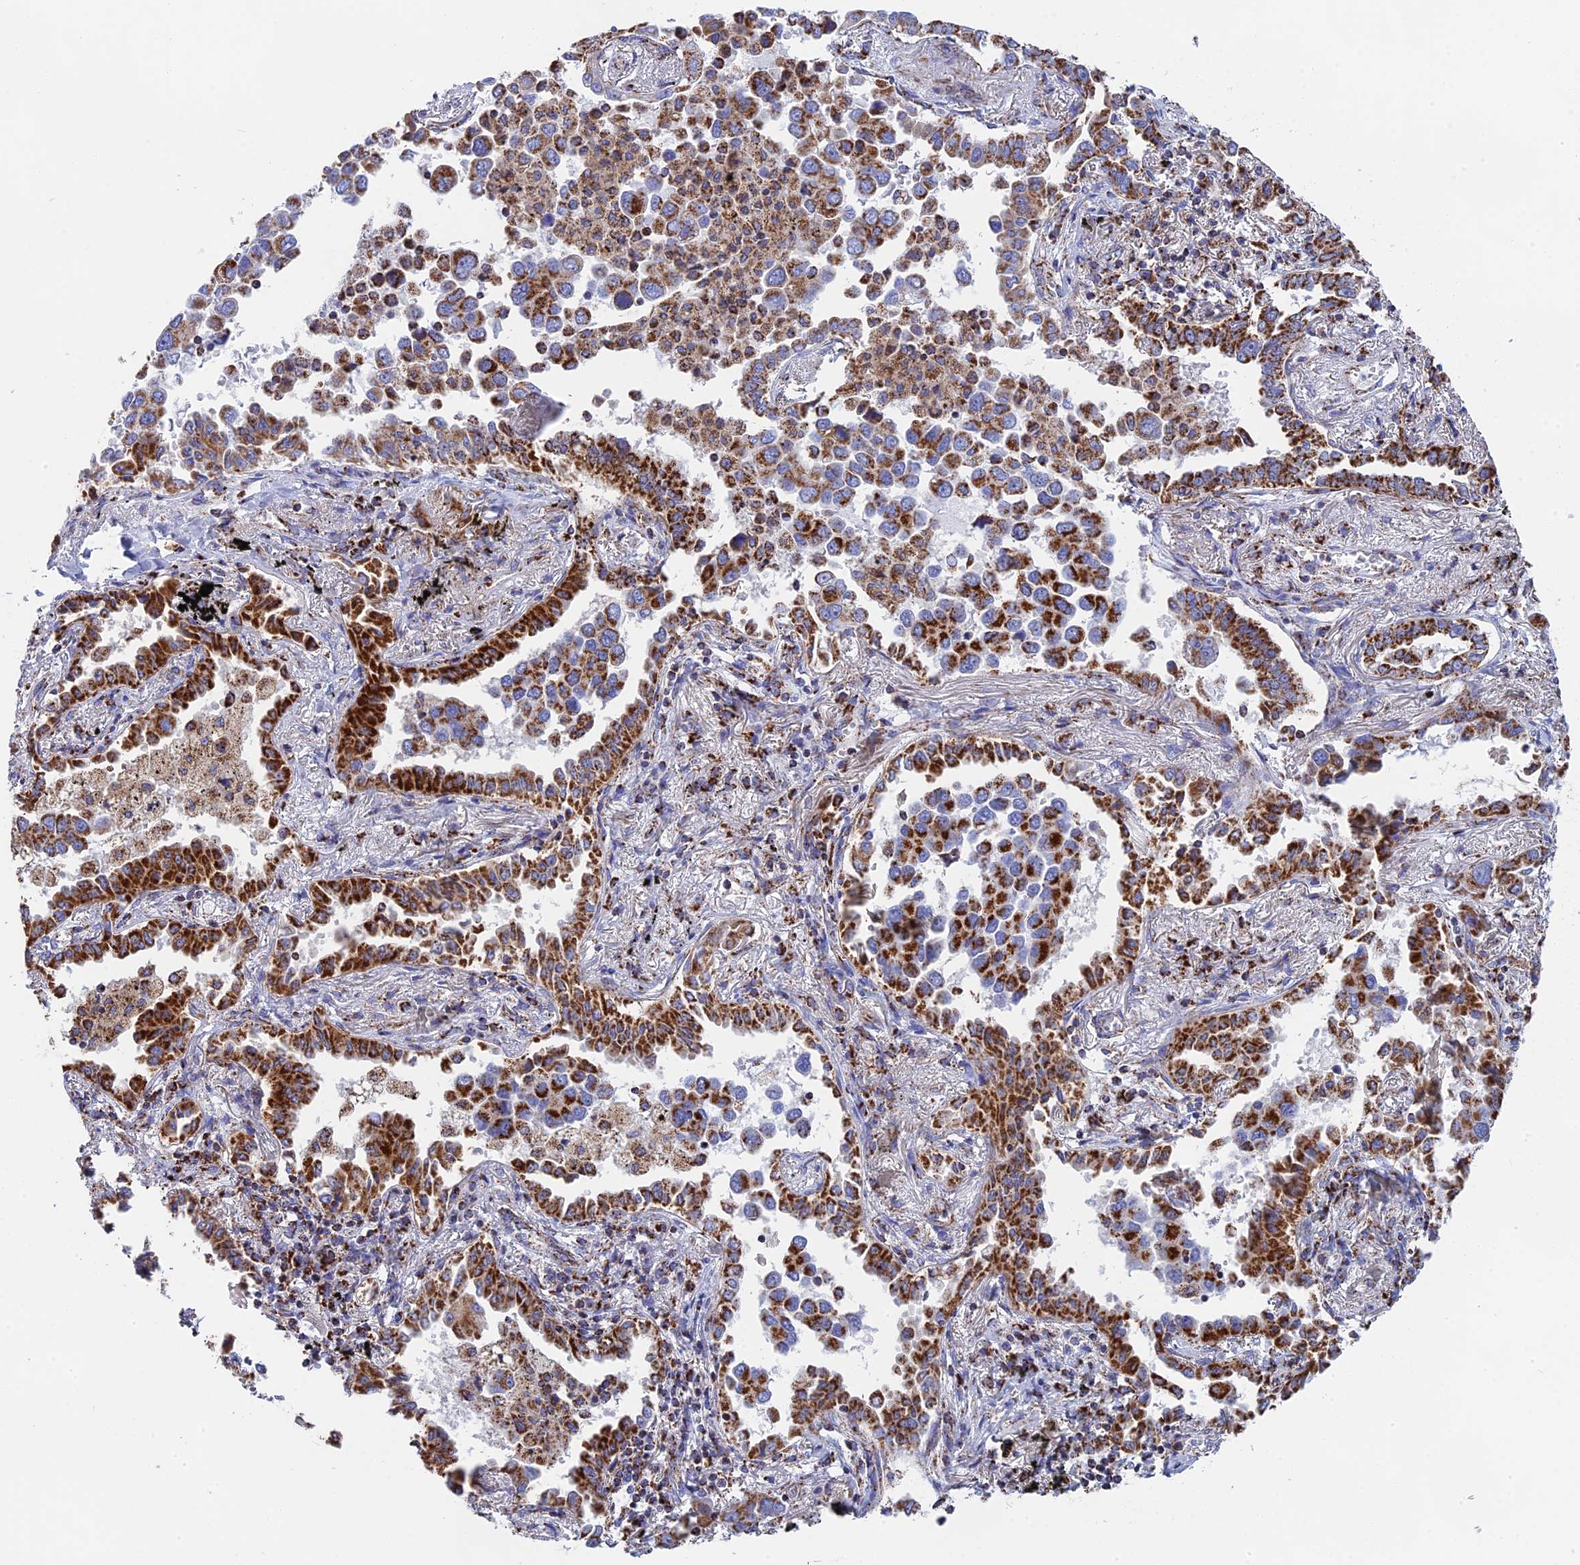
{"staining": {"intensity": "strong", "quantity": ">75%", "location": "cytoplasmic/membranous"}, "tissue": "lung cancer", "cell_type": "Tumor cells", "image_type": "cancer", "snomed": [{"axis": "morphology", "description": "Adenocarcinoma, NOS"}, {"axis": "topography", "description": "Lung"}], "caption": "Immunohistochemical staining of human lung cancer demonstrates high levels of strong cytoplasmic/membranous positivity in about >75% of tumor cells.", "gene": "NDUFA5", "patient": {"sex": "male", "age": 67}}